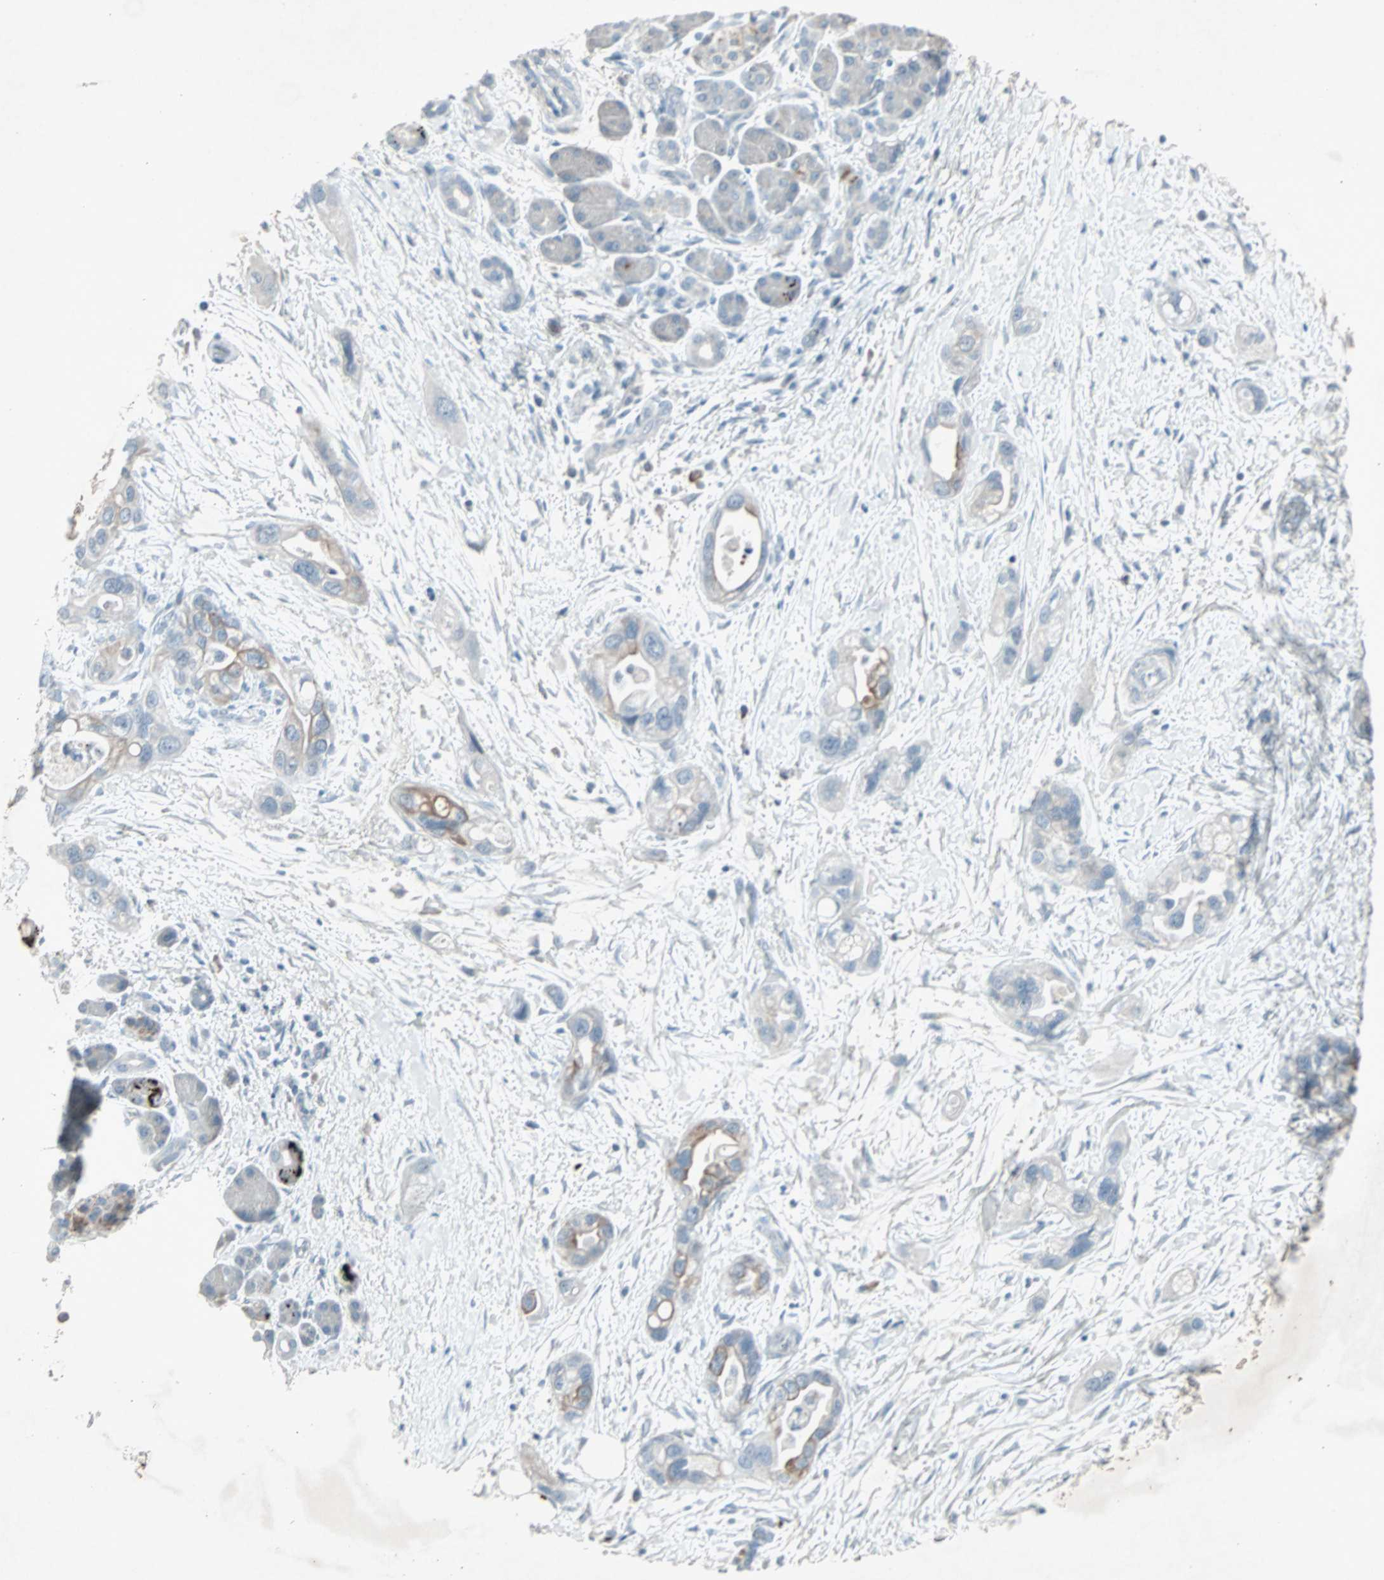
{"staining": {"intensity": "moderate", "quantity": "<25%", "location": "cytoplasmic/membranous"}, "tissue": "pancreatic cancer", "cell_type": "Tumor cells", "image_type": "cancer", "snomed": [{"axis": "morphology", "description": "Adenocarcinoma, NOS"}, {"axis": "topography", "description": "Pancreas"}], "caption": "Brown immunohistochemical staining in pancreatic cancer (adenocarcinoma) reveals moderate cytoplasmic/membranous expression in about <25% of tumor cells. (Stains: DAB in brown, nuclei in blue, Microscopy: brightfield microscopy at high magnification).", "gene": "LANCL3", "patient": {"sex": "female", "age": 77}}